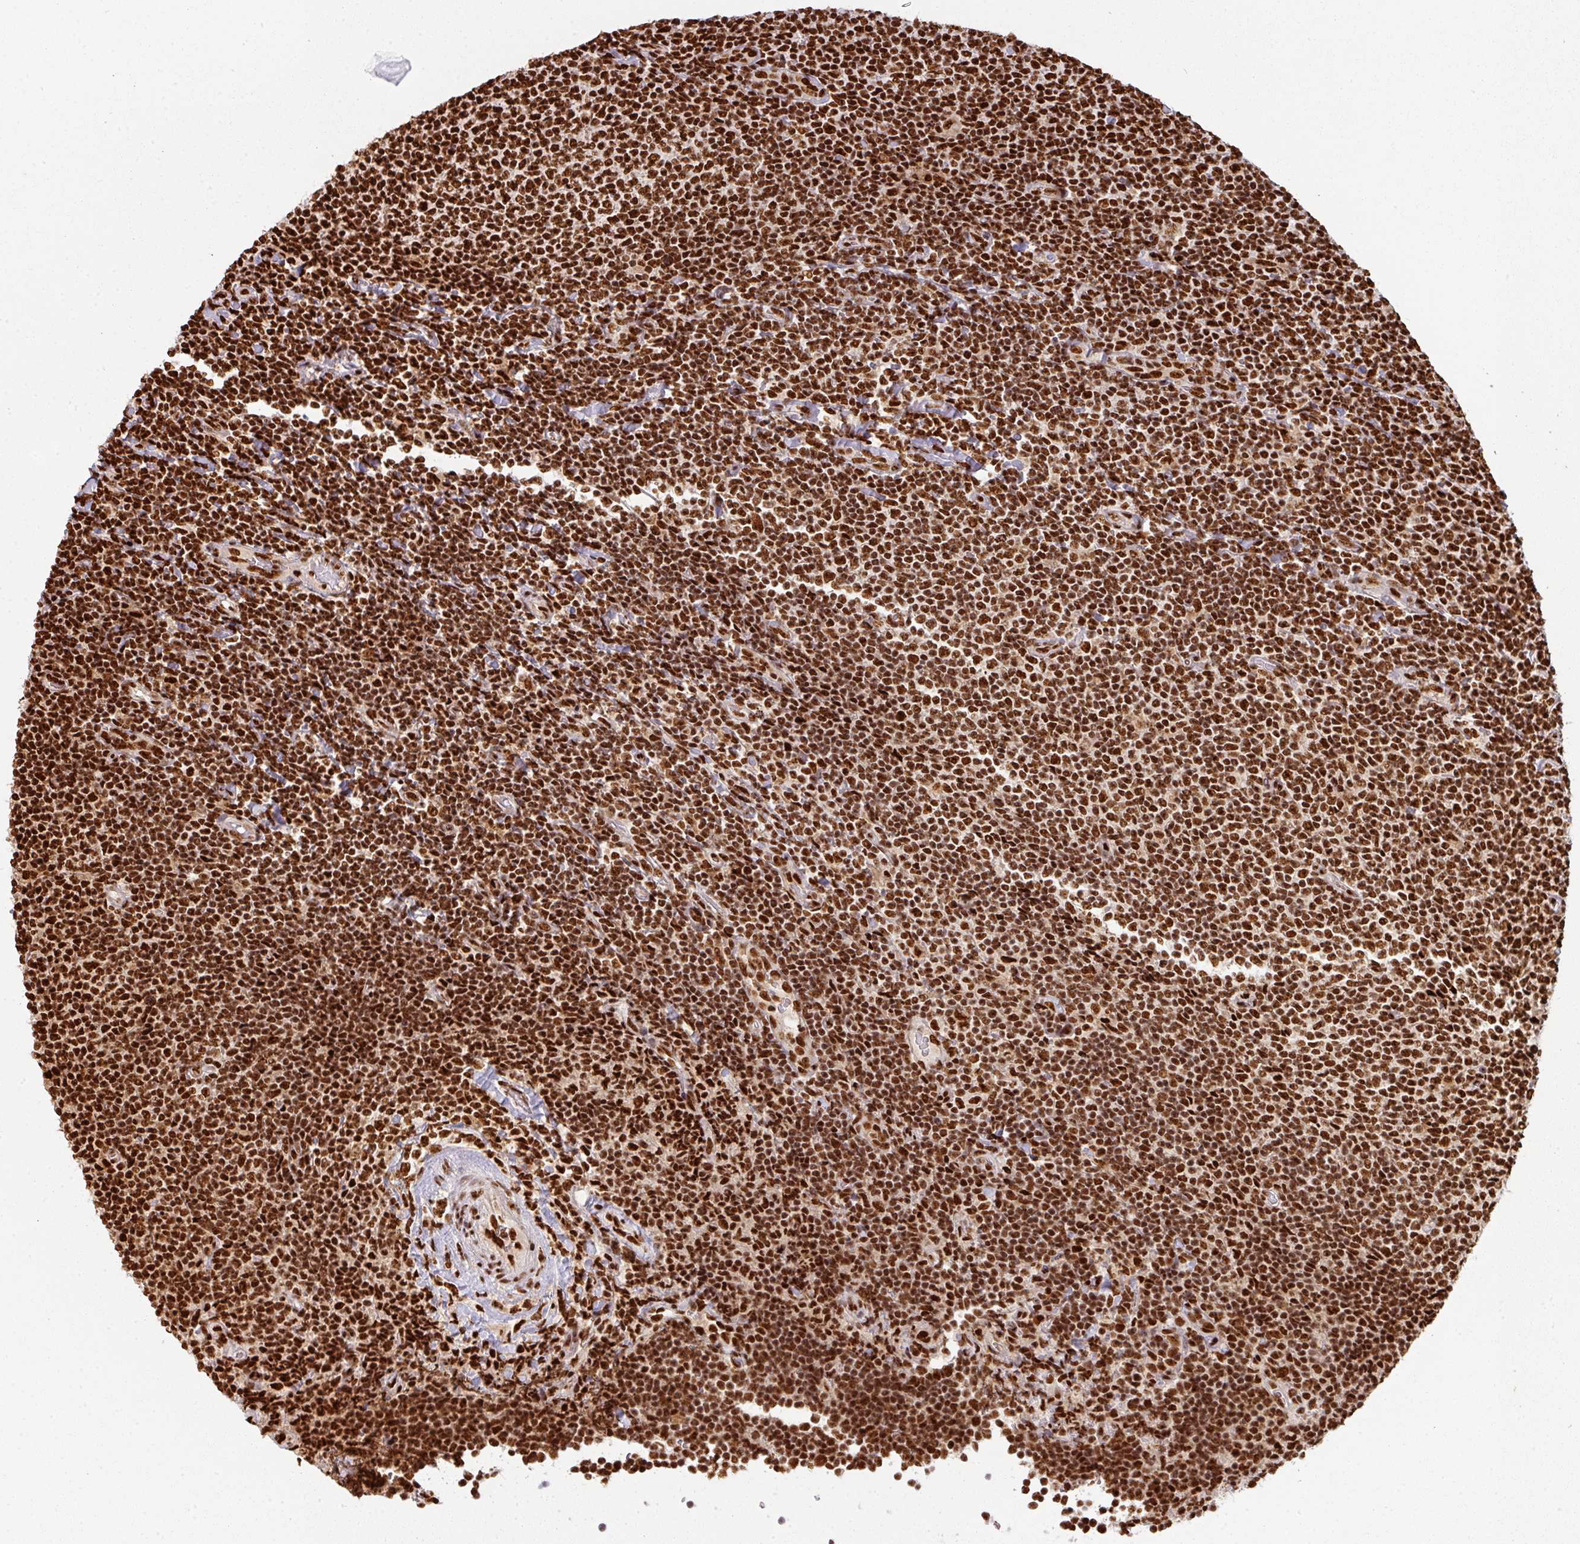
{"staining": {"intensity": "strong", "quantity": ">75%", "location": "nuclear"}, "tissue": "lymphoma", "cell_type": "Tumor cells", "image_type": "cancer", "snomed": [{"axis": "morphology", "description": "Malignant lymphoma, non-Hodgkin's type, Low grade"}, {"axis": "topography", "description": "Lymph node"}], "caption": "Lymphoma stained with a brown dye reveals strong nuclear positive staining in about >75% of tumor cells.", "gene": "SIK3", "patient": {"sex": "male", "age": 52}}